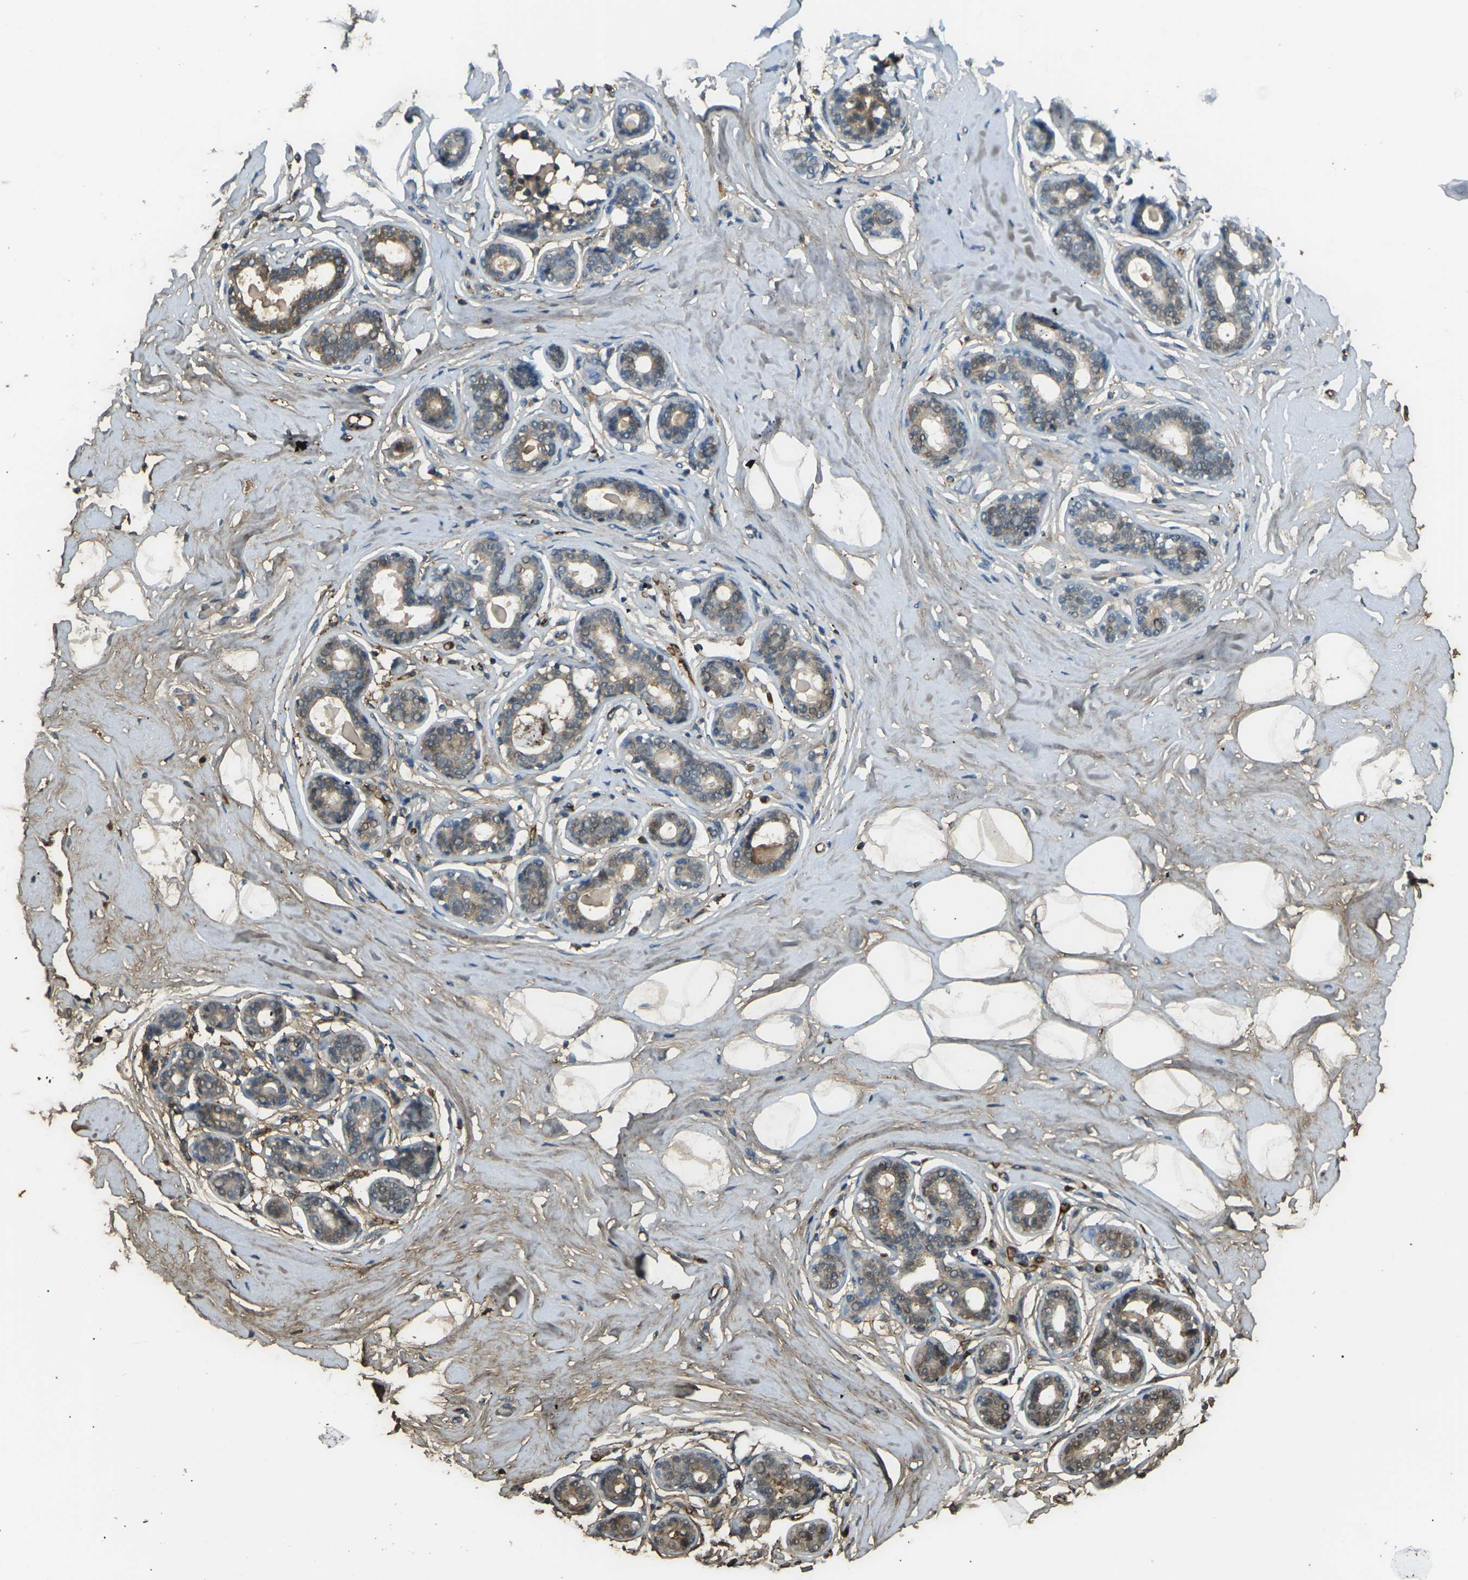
{"staining": {"intensity": "moderate", "quantity": "<25%", "location": "cytoplasmic/membranous"}, "tissue": "breast", "cell_type": "Adipocytes", "image_type": "normal", "snomed": [{"axis": "morphology", "description": "Normal tissue, NOS"}, {"axis": "topography", "description": "Breast"}], "caption": "Brown immunohistochemical staining in normal human breast exhibits moderate cytoplasmic/membranous staining in approximately <25% of adipocytes.", "gene": "CYP1B1", "patient": {"sex": "female", "age": 23}}